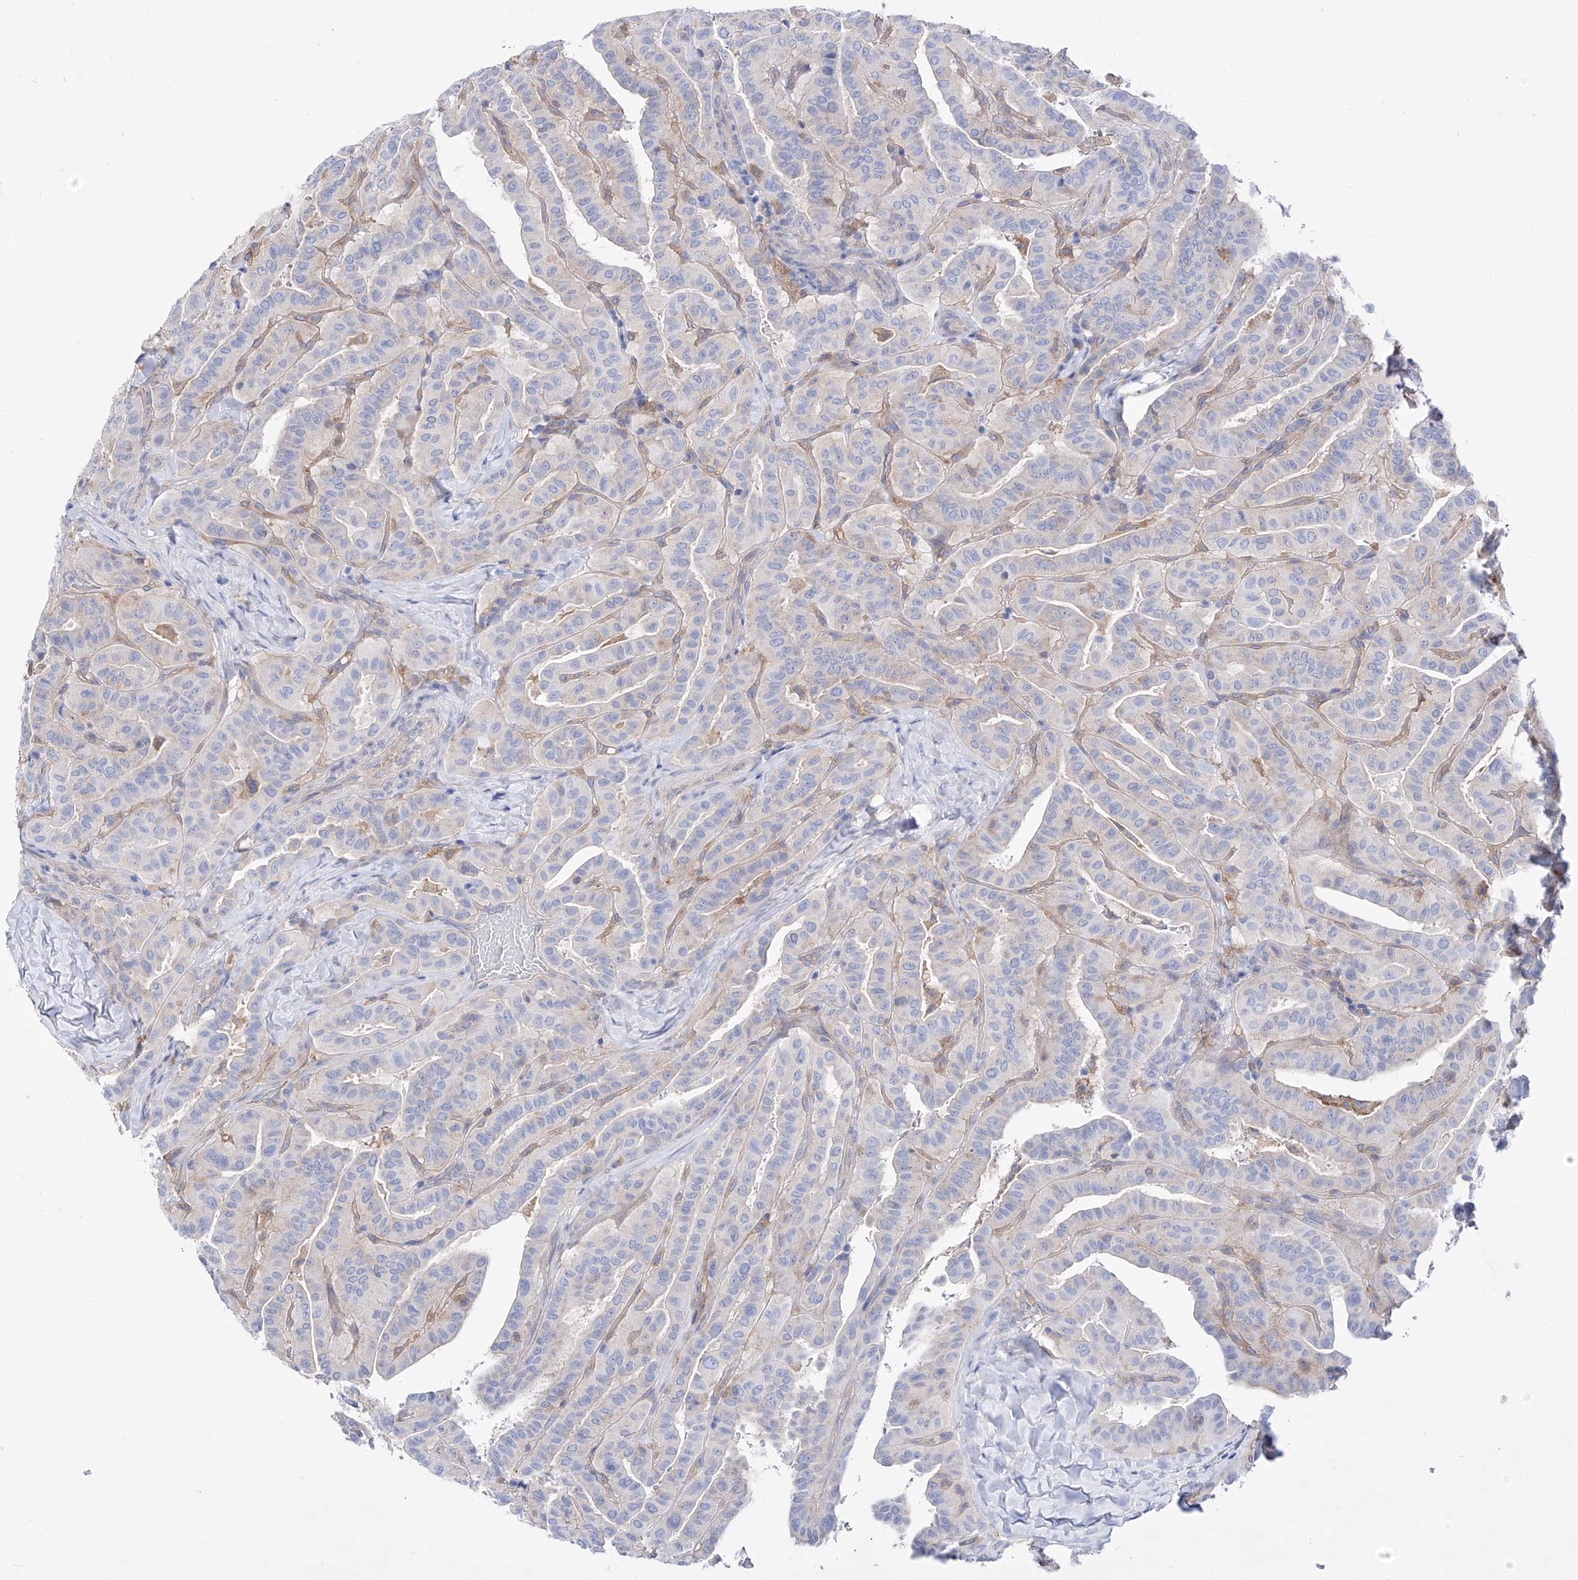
{"staining": {"intensity": "negative", "quantity": "none", "location": "none"}, "tissue": "thyroid cancer", "cell_type": "Tumor cells", "image_type": "cancer", "snomed": [{"axis": "morphology", "description": "Papillary adenocarcinoma, NOS"}, {"axis": "topography", "description": "Thyroid gland"}], "caption": "A histopathology image of human papillary adenocarcinoma (thyroid) is negative for staining in tumor cells. (Stains: DAB (3,3'-diaminobenzidine) immunohistochemistry with hematoxylin counter stain, Microscopy: brightfield microscopy at high magnification).", "gene": "ZNF653", "patient": {"sex": "male", "age": 77}}